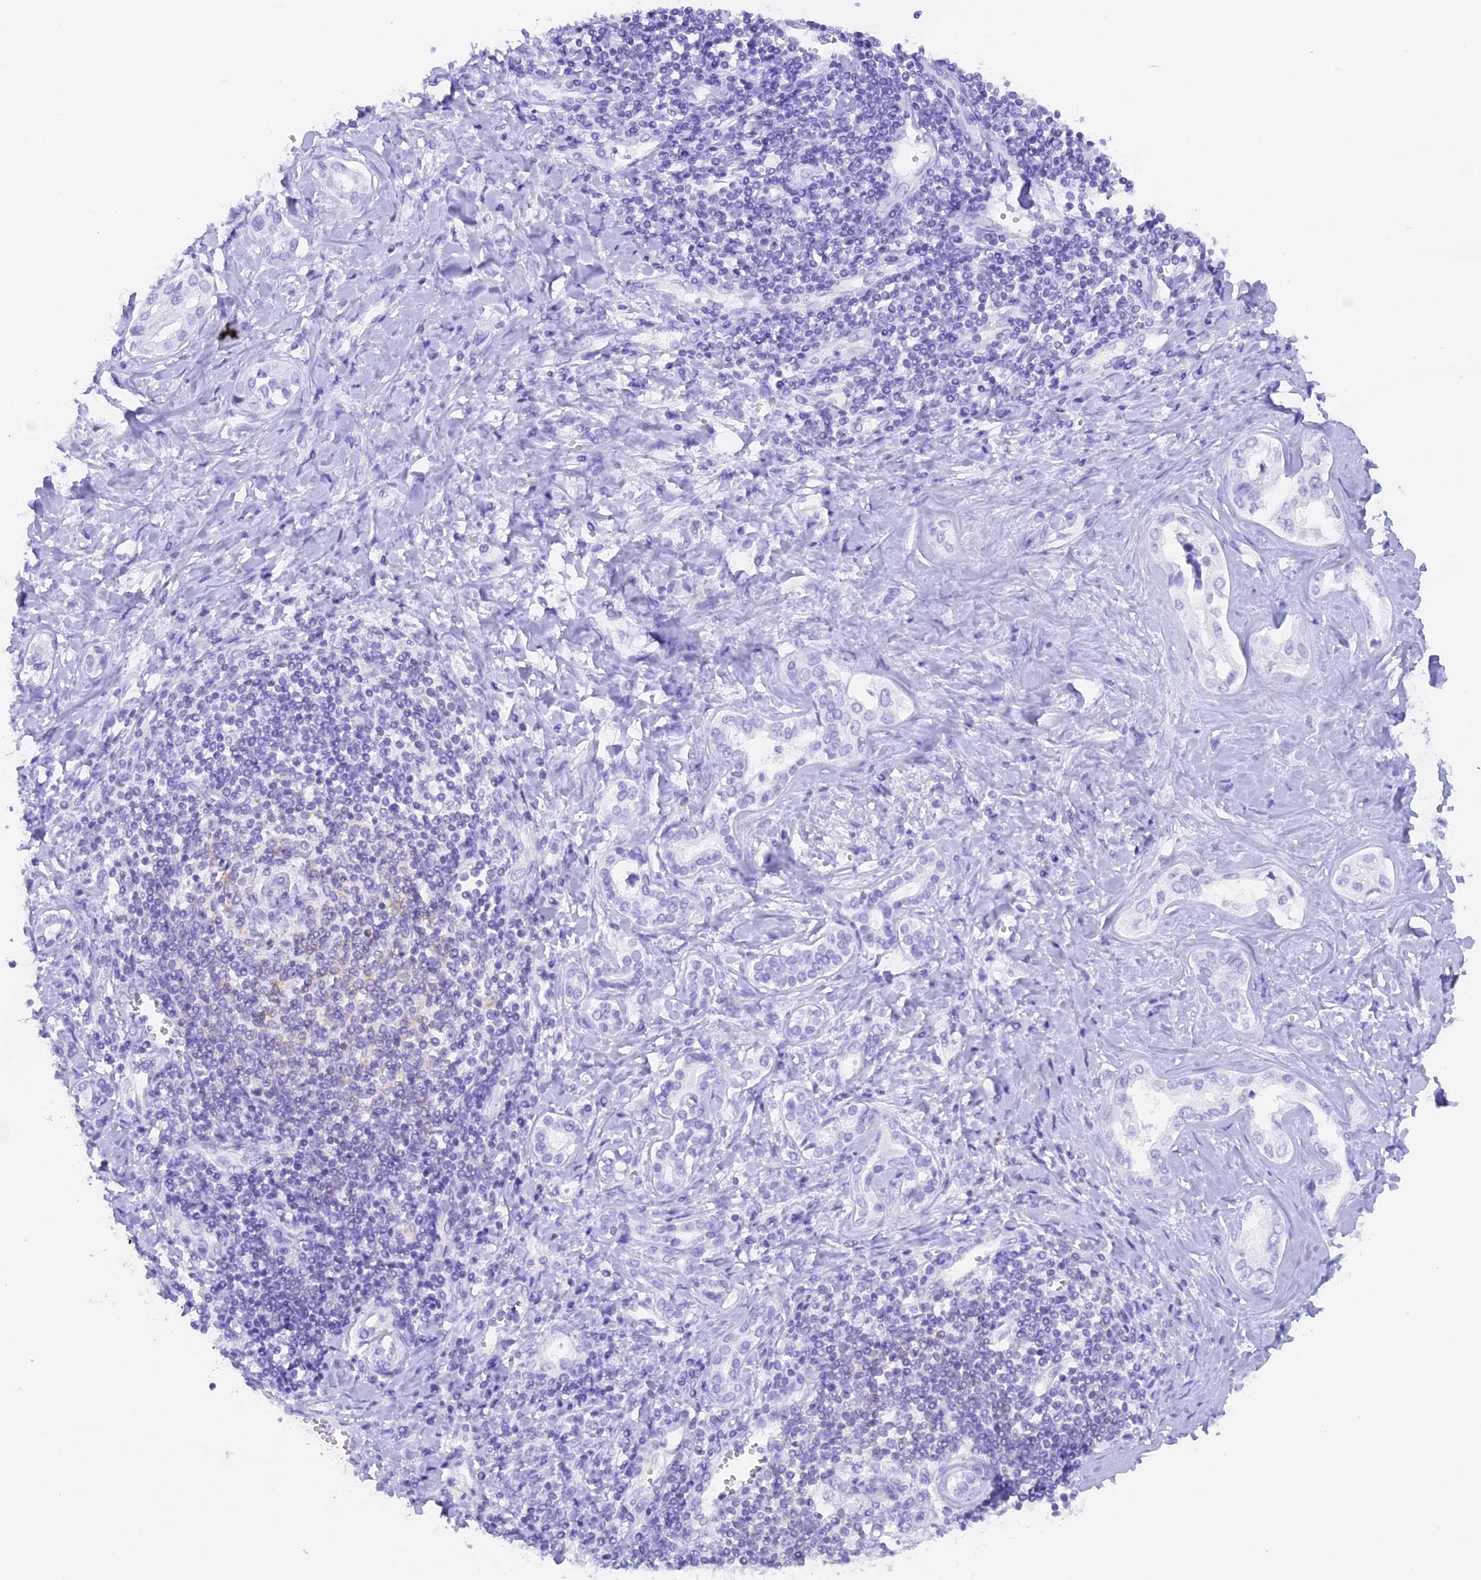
{"staining": {"intensity": "negative", "quantity": "none", "location": "none"}, "tissue": "liver cancer", "cell_type": "Tumor cells", "image_type": "cancer", "snomed": [{"axis": "morphology", "description": "Cholangiocarcinoma"}, {"axis": "topography", "description": "Liver"}], "caption": "Histopathology image shows no significant protein expression in tumor cells of cholangiocarcinoma (liver).", "gene": "FAM193A", "patient": {"sex": "female", "age": 77}}